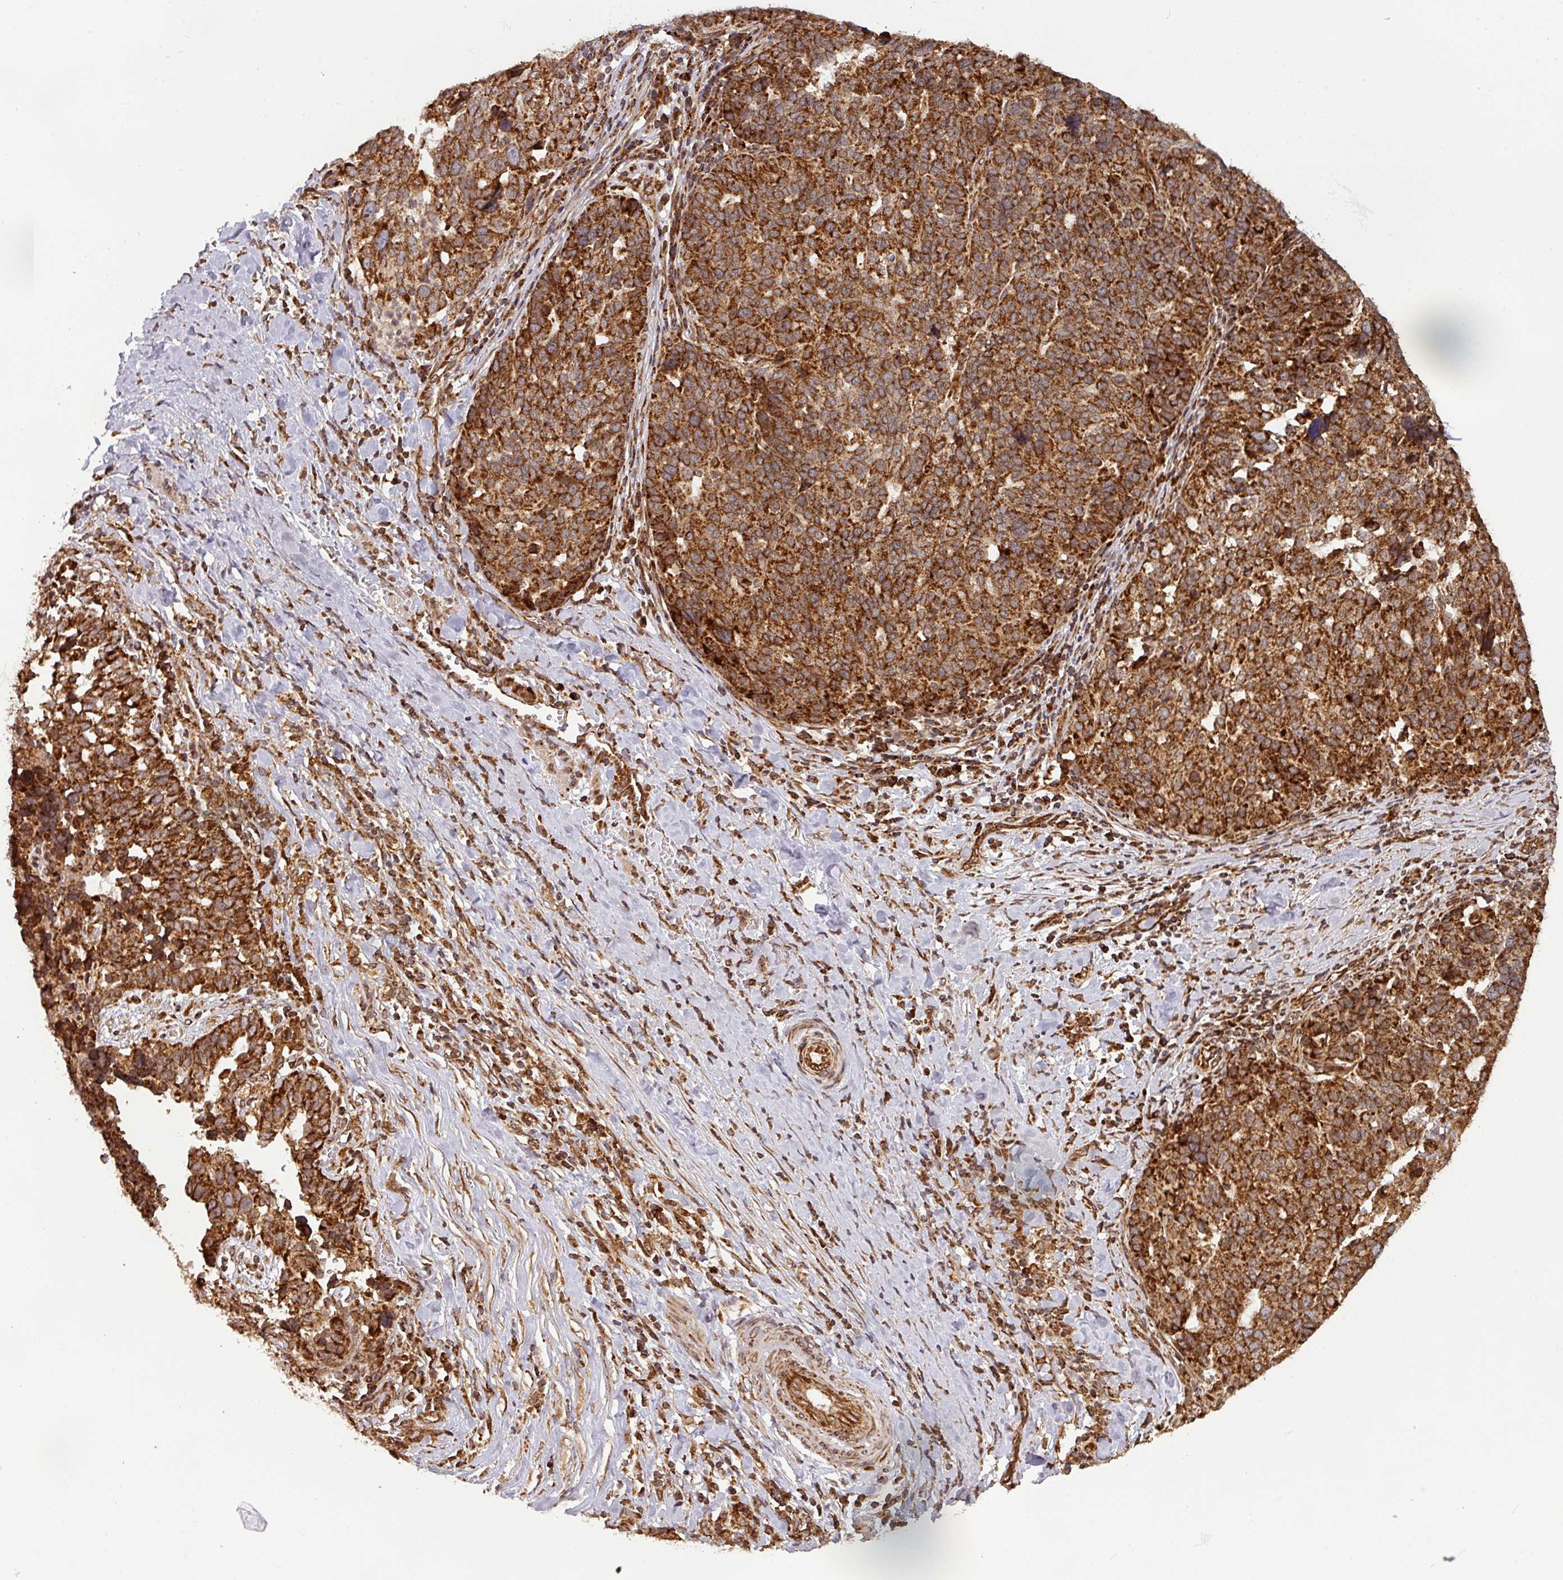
{"staining": {"intensity": "strong", "quantity": ">75%", "location": "cytoplasmic/membranous"}, "tissue": "ovarian cancer", "cell_type": "Tumor cells", "image_type": "cancer", "snomed": [{"axis": "morphology", "description": "Cystadenocarcinoma, serous, NOS"}, {"axis": "topography", "description": "Ovary"}], "caption": "High-magnification brightfield microscopy of ovarian serous cystadenocarcinoma stained with DAB (3,3'-diaminobenzidine) (brown) and counterstained with hematoxylin (blue). tumor cells exhibit strong cytoplasmic/membranous staining is appreciated in about>75% of cells. The staining is performed using DAB (3,3'-diaminobenzidine) brown chromogen to label protein expression. The nuclei are counter-stained blue using hematoxylin.", "gene": "TRAP1", "patient": {"sex": "female", "age": 59}}